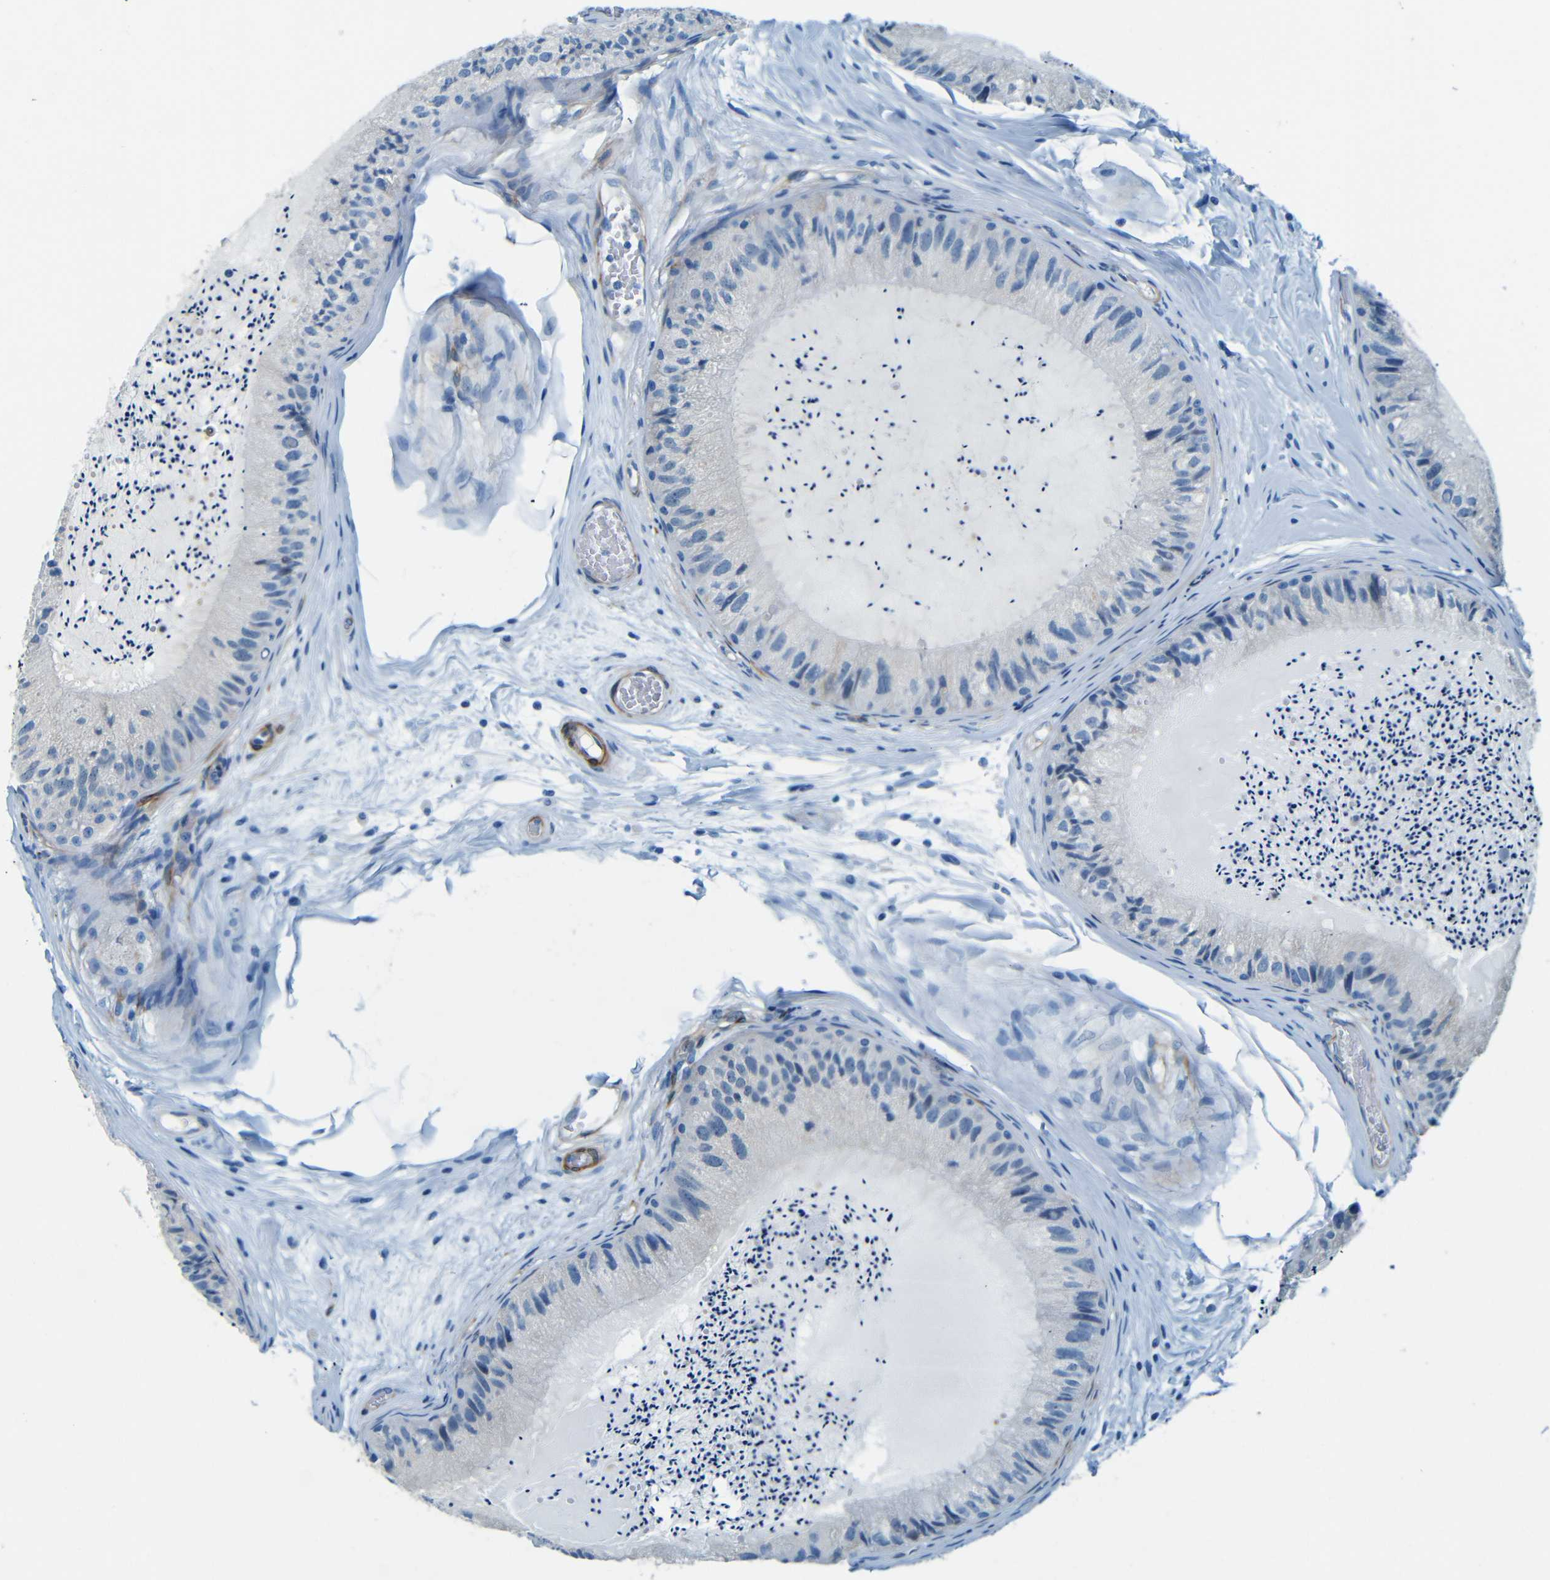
{"staining": {"intensity": "negative", "quantity": "none", "location": "none"}, "tissue": "epididymis", "cell_type": "Glandular cells", "image_type": "normal", "snomed": [{"axis": "morphology", "description": "Normal tissue, NOS"}, {"axis": "topography", "description": "Epididymis"}], "caption": "This image is of benign epididymis stained with immunohistochemistry to label a protein in brown with the nuclei are counter-stained blue. There is no staining in glandular cells.", "gene": "MAP2", "patient": {"sex": "male", "age": 31}}